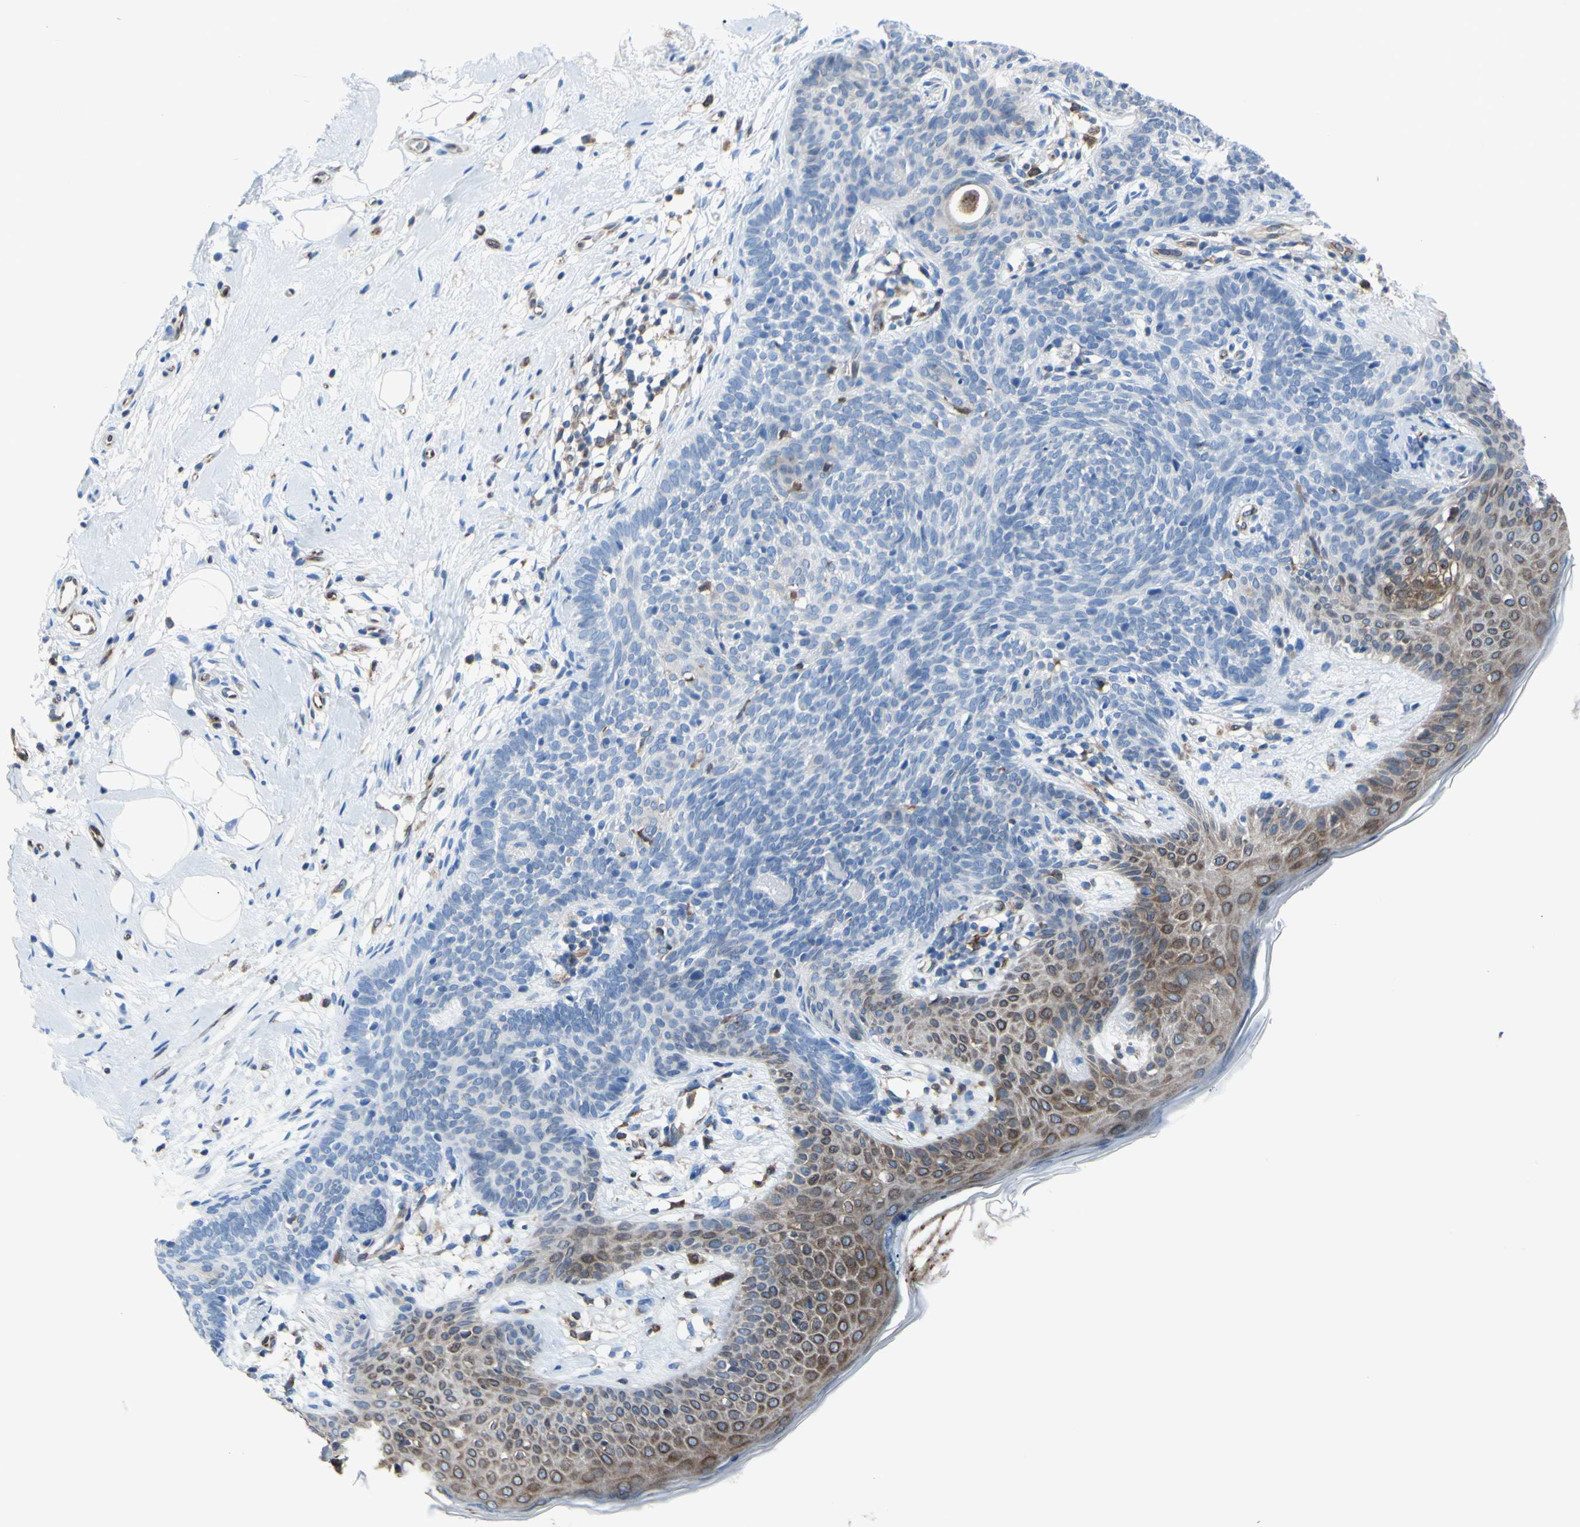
{"staining": {"intensity": "negative", "quantity": "none", "location": "none"}, "tissue": "skin cancer", "cell_type": "Tumor cells", "image_type": "cancer", "snomed": [{"axis": "morphology", "description": "Developmental malformation"}, {"axis": "morphology", "description": "Basal cell carcinoma"}, {"axis": "topography", "description": "Skin"}], "caption": "This is an immunohistochemistry micrograph of skin cancer. There is no positivity in tumor cells.", "gene": "MGST2", "patient": {"sex": "female", "age": 62}}